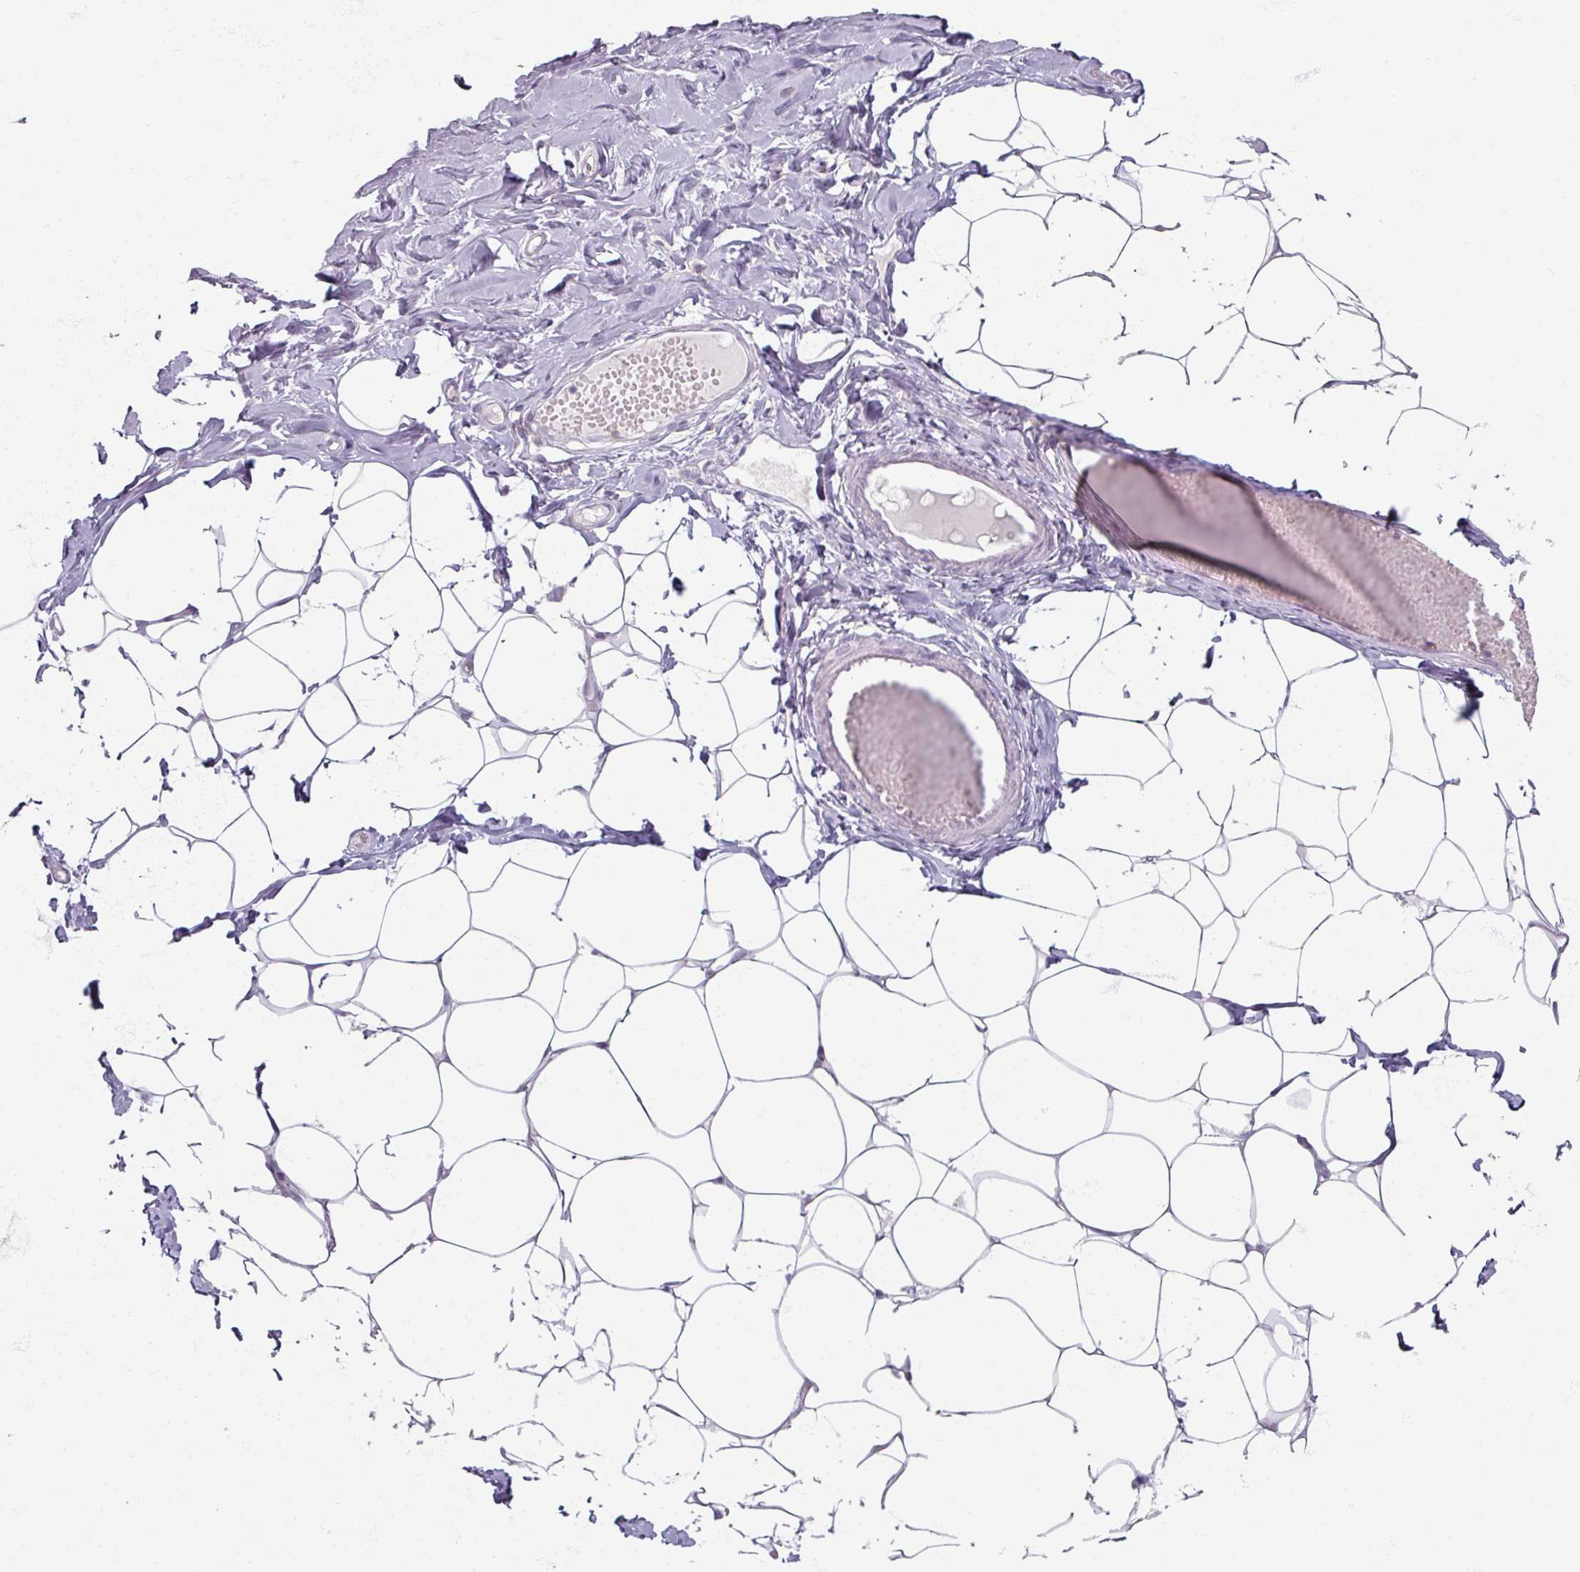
{"staining": {"intensity": "negative", "quantity": "none", "location": "none"}, "tissue": "breast", "cell_type": "Adipocytes", "image_type": "normal", "snomed": [{"axis": "morphology", "description": "Normal tissue, NOS"}, {"axis": "topography", "description": "Breast"}], "caption": "Adipocytes show no significant protein staining in normal breast. (Stains: DAB (3,3'-diaminobenzidine) immunohistochemistry (IHC) with hematoxylin counter stain, Microscopy: brightfield microscopy at high magnification).", "gene": "PTPRC", "patient": {"sex": "female", "age": 27}}